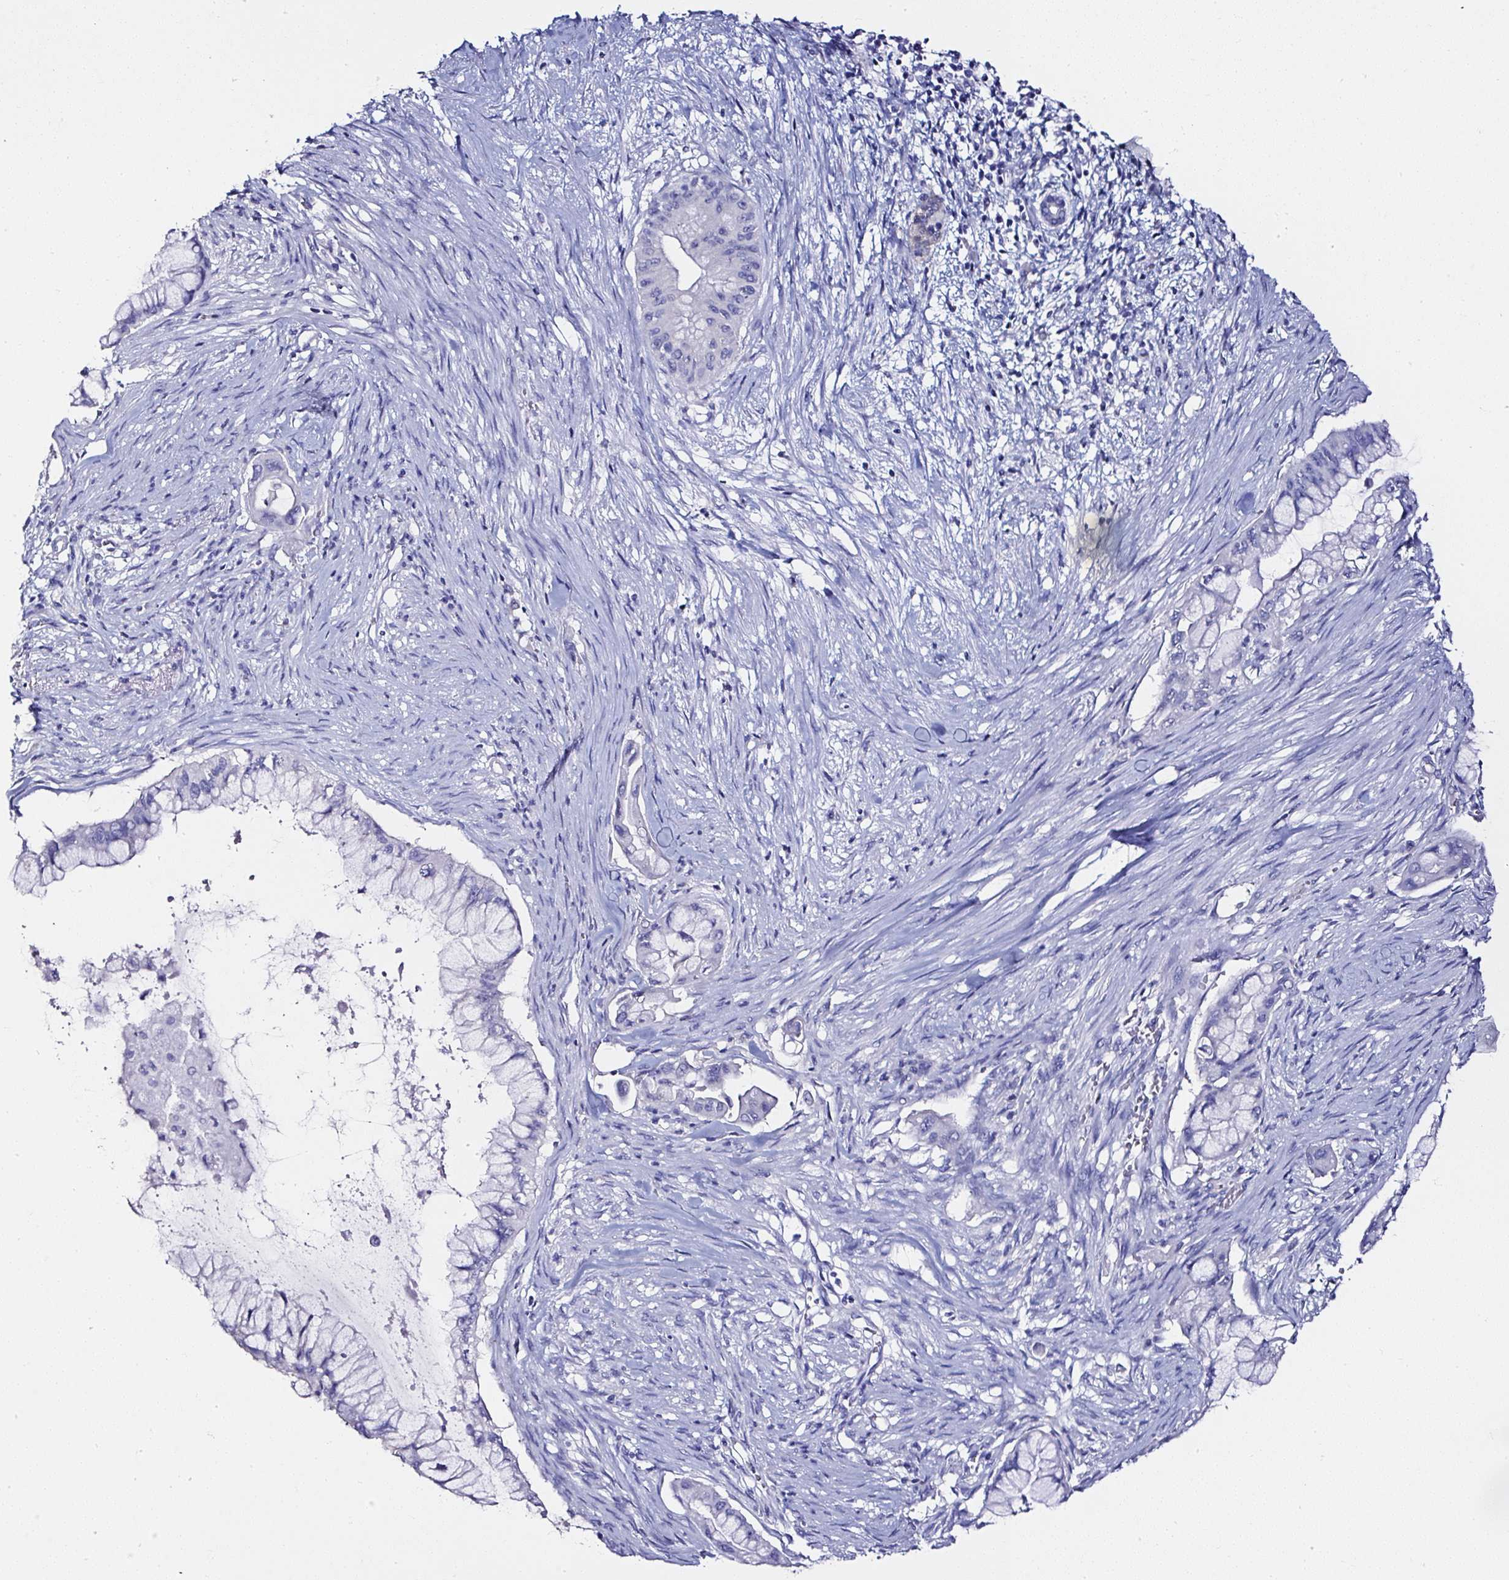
{"staining": {"intensity": "negative", "quantity": "none", "location": "none"}, "tissue": "pancreatic cancer", "cell_type": "Tumor cells", "image_type": "cancer", "snomed": [{"axis": "morphology", "description": "Adenocarcinoma, NOS"}, {"axis": "topography", "description": "Pancreas"}], "caption": "A high-resolution photomicrograph shows immunohistochemistry (IHC) staining of adenocarcinoma (pancreatic), which exhibits no significant staining in tumor cells.", "gene": "ATP2A1", "patient": {"sex": "male", "age": 48}}